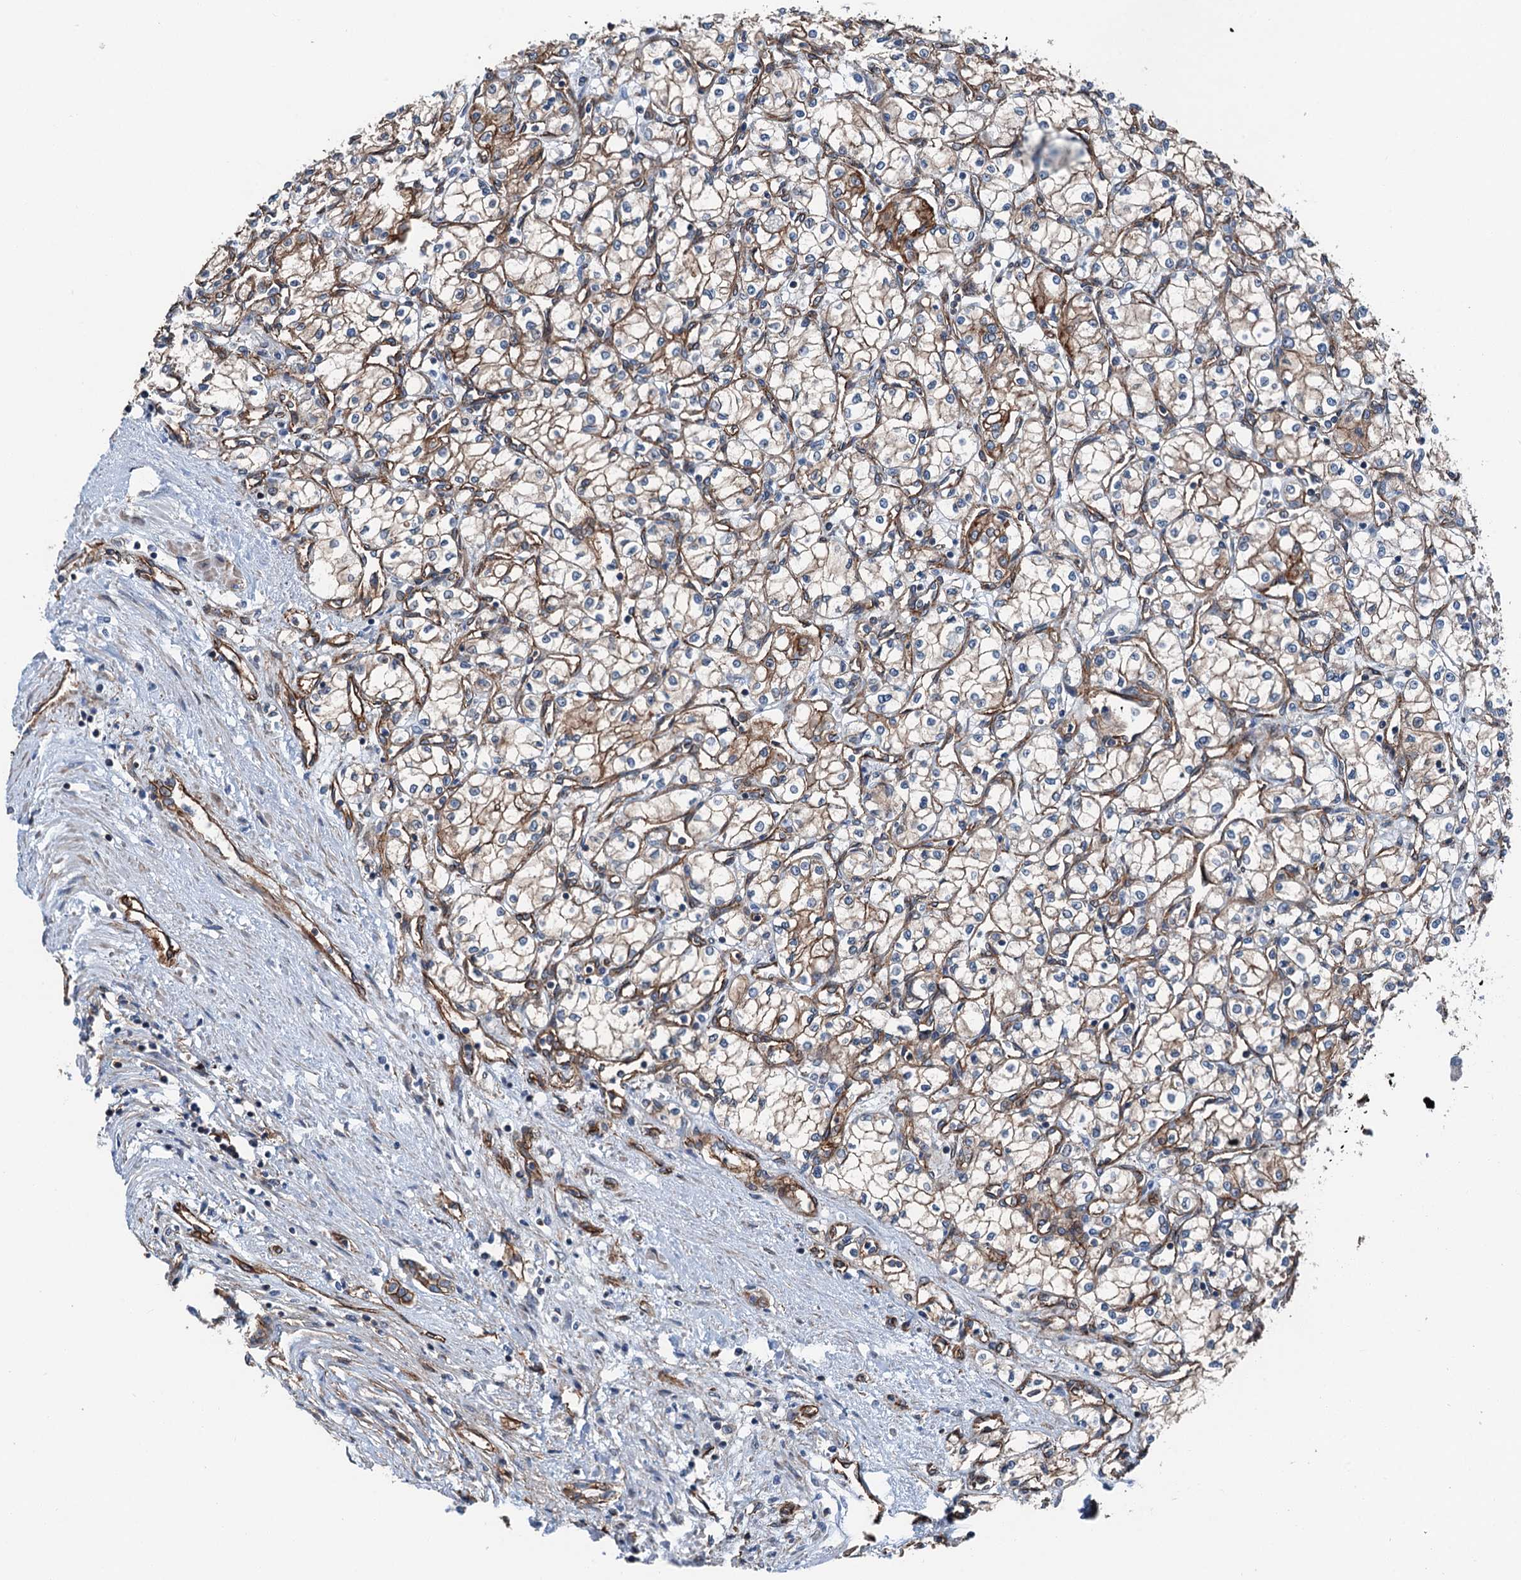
{"staining": {"intensity": "moderate", "quantity": ">75%", "location": "cytoplasmic/membranous"}, "tissue": "renal cancer", "cell_type": "Tumor cells", "image_type": "cancer", "snomed": [{"axis": "morphology", "description": "Adenocarcinoma, NOS"}, {"axis": "topography", "description": "Kidney"}], "caption": "Moderate cytoplasmic/membranous staining is seen in approximately >75% of tumor cells in adenocarcinoma (renal).", "gene": "NMRAL1", "patient": {"sex": "male", "age": 59}}